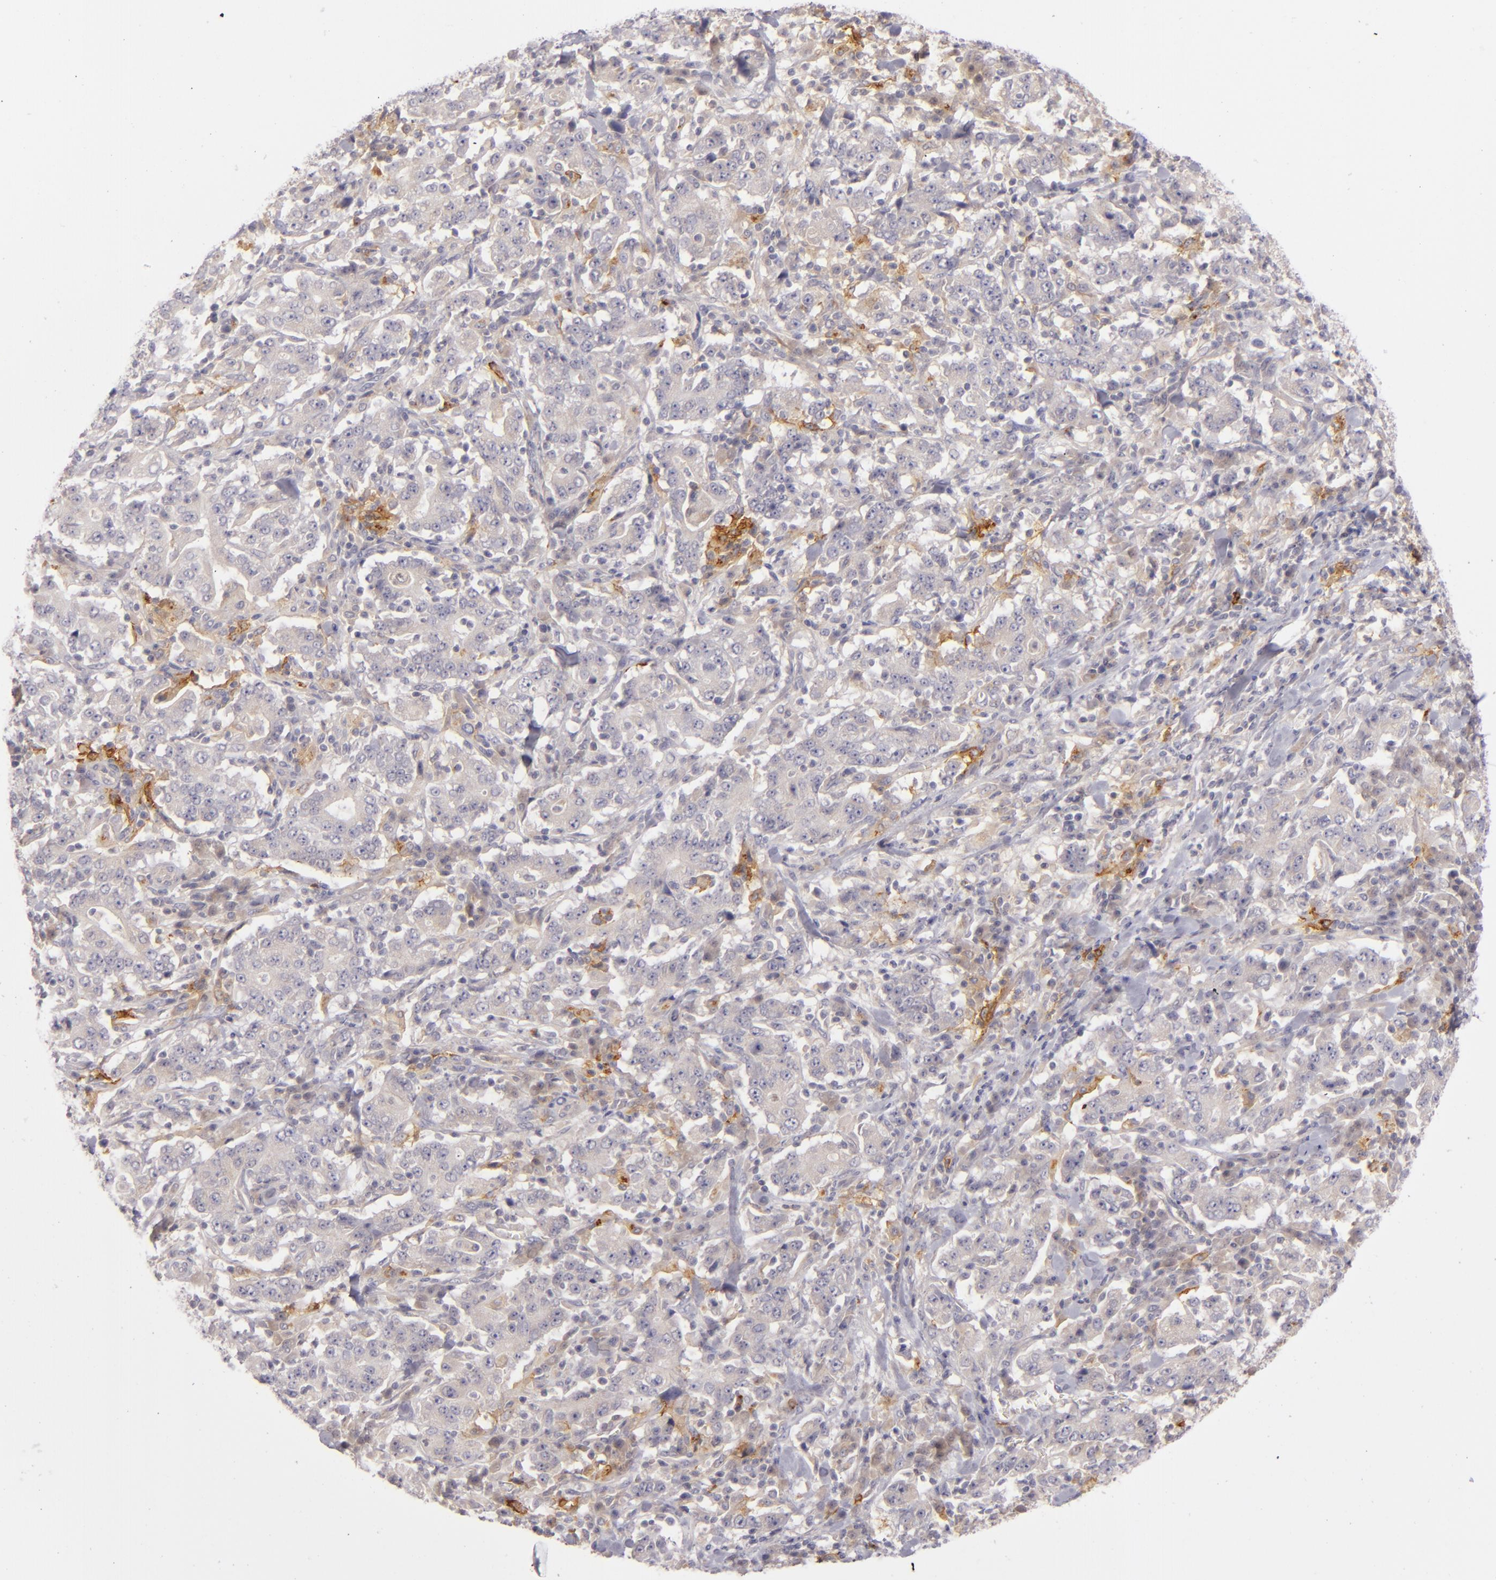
{"staining": {"intensity": "moderate", "quantity": "<25%", "location": "cytoplasmic/membranous"}, "tissue": "stomach cancer", "cell_type": "Tumor cells", "image_type": "cancer", "snomed": [{"axis": "morphology", "description": "Normal tissue, NOS"}, {"axis": "morphology", "description": "Adenocarcinoma, NOS"}, {"axis": "topography", "description": "Stomach, upper"}, {"axis": "topography", "description": "Stomach"}], "caption": "A histopathology image of human stomach adenocarcinoma stained for a protein exhibits moderate cytoplasmic/membranous brown staining in tumor cells.", "gene": "CD83", "patient": {"sex": "male", "age": 59}}